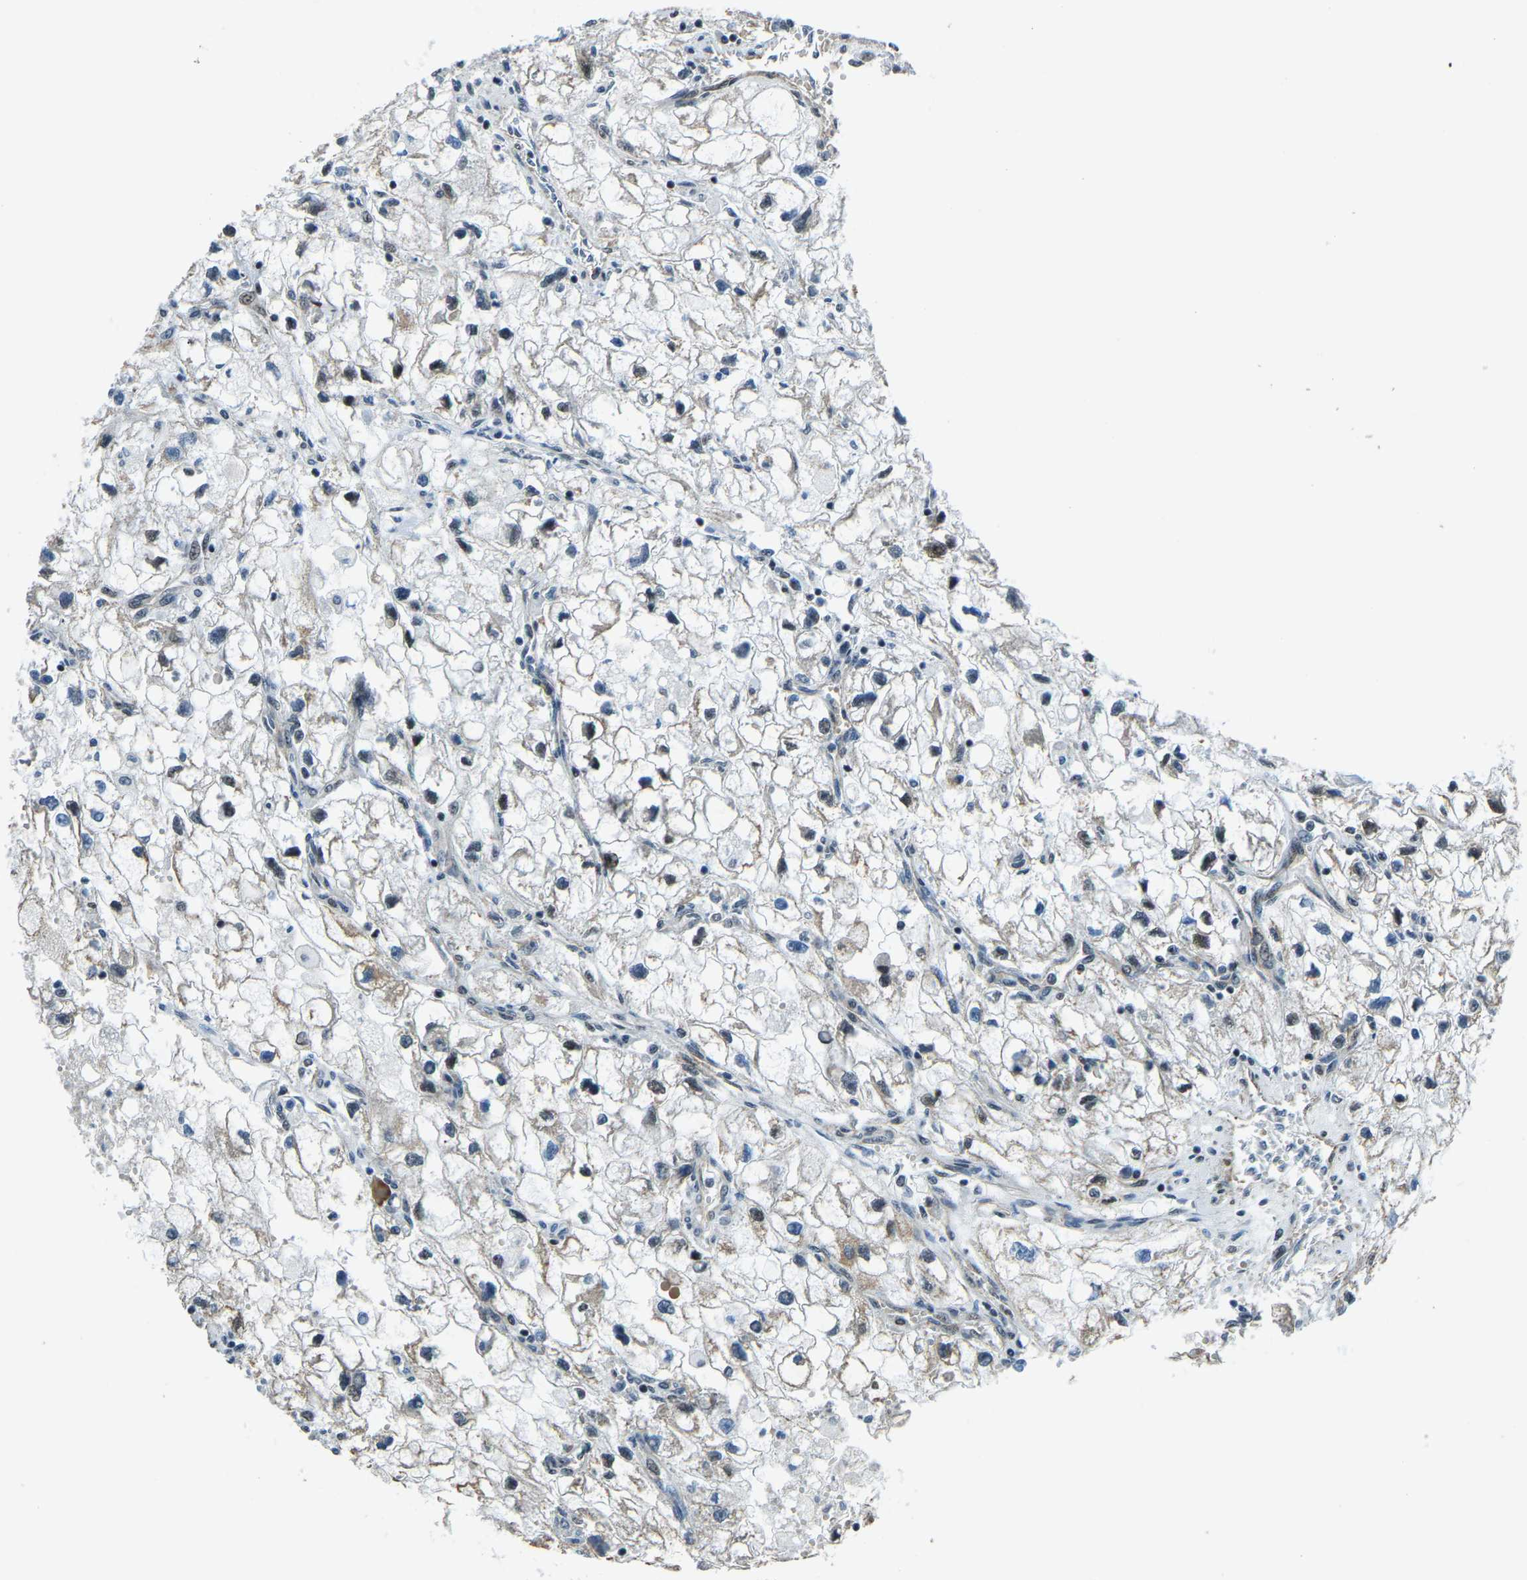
{"staining": {"intensity": "weak", "quantity": "25%-75%", "location": "cytoplasmic/membranous"}, "tissue": "renal cancer", "cell_type": "Tumor cells", "image_type": "cancer", "snomed": [{"axis": "morphology", "description": "Adenocarcinoma, NOS"}, {"axis": "topography", "description": "Kidney"}], "caption": "Weak cytoplasmic/membranous expression for a protein is appreciated in approximately 25%-75% of tumor cells of renal cancer (adenocarcinoma) using immunohistochemistry (IHC).", "gene": "PRCC", "patient": {"sex": "female", "age": 70}}